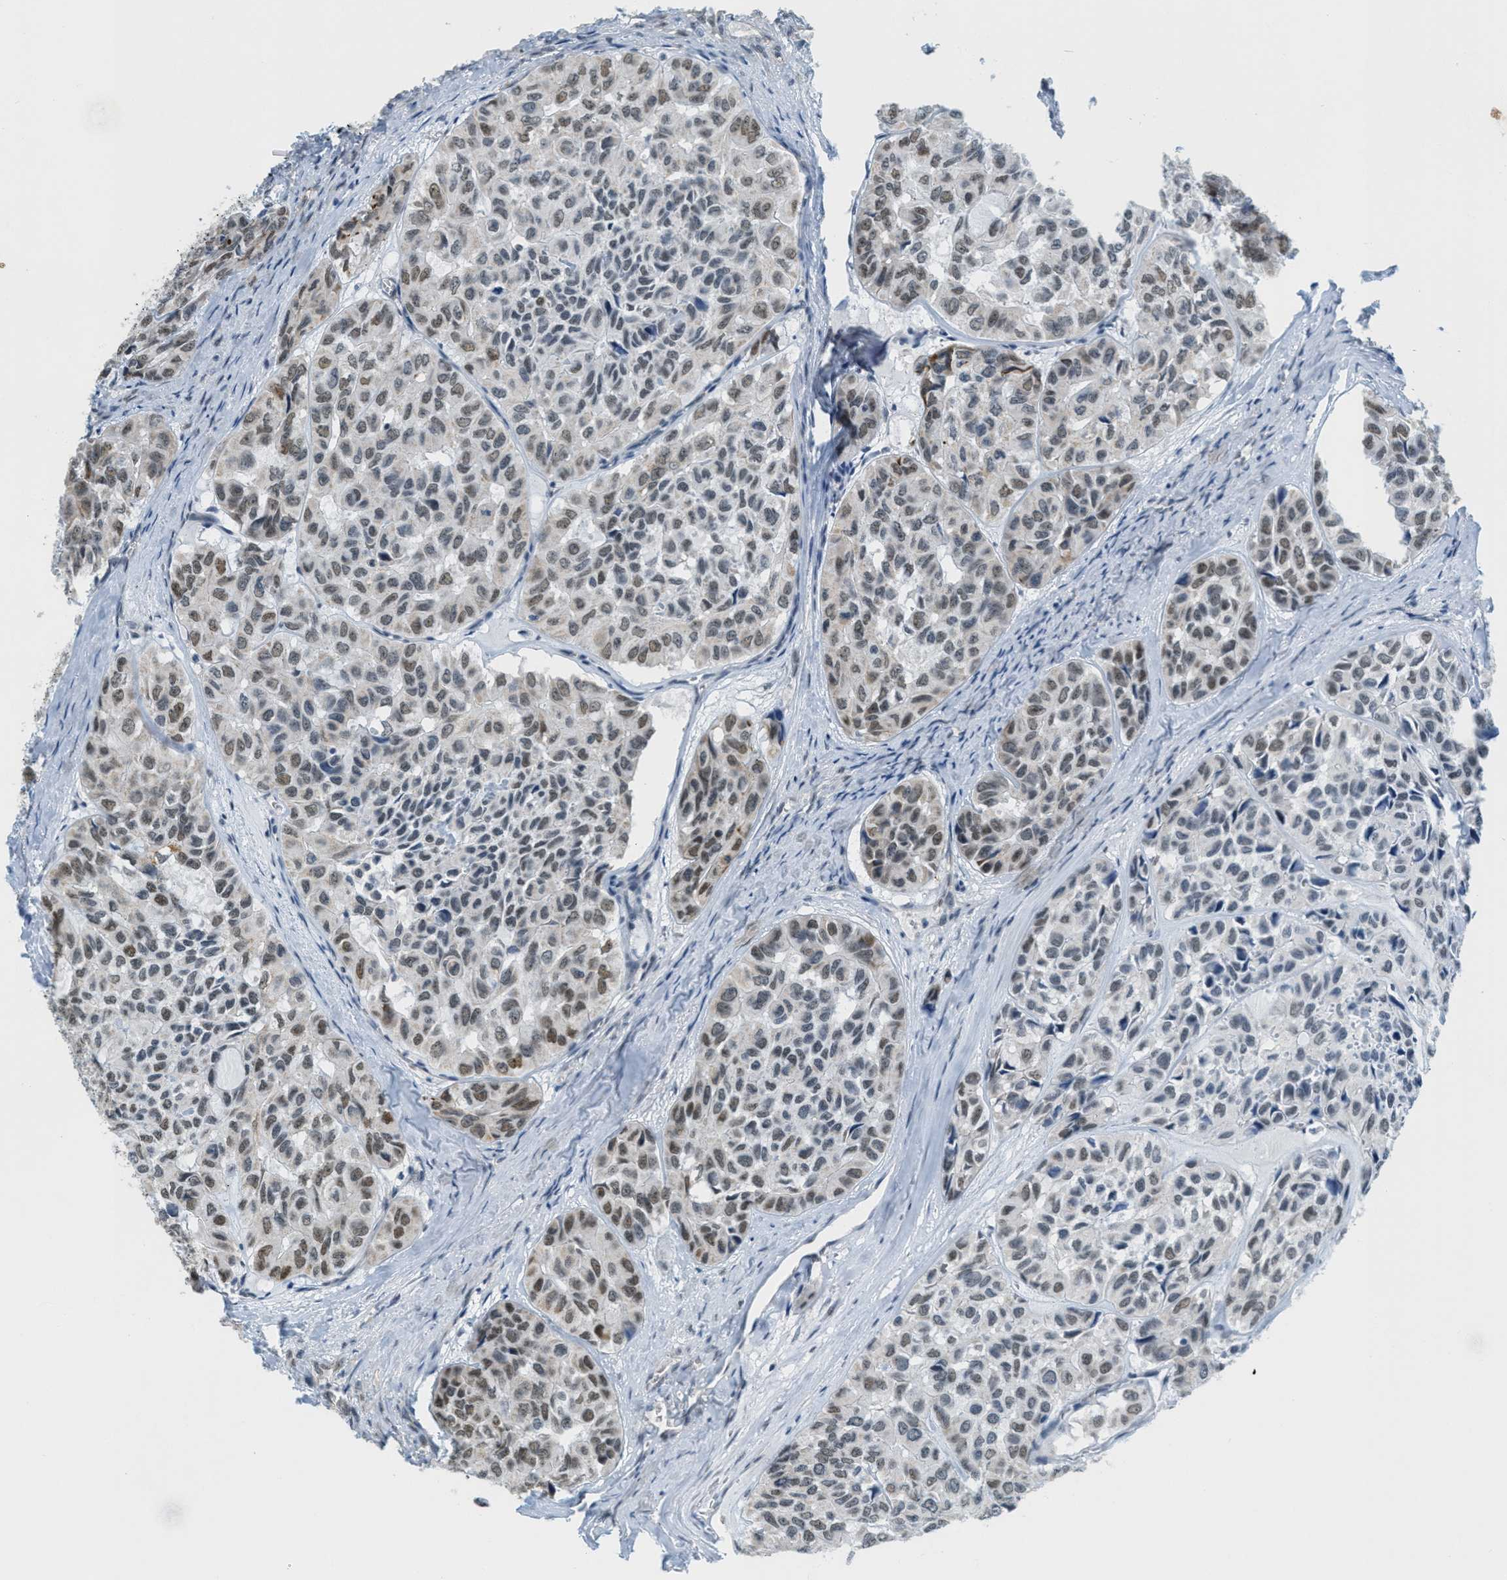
{"staining": {"intensity": "moderate", "quantity": ">75%", "location": "nuclear"}, "tissue": "head and neck cancer", "cell_type": "Tumor cells", "image_type": "cancer", "snomed": [{"axis": "morphology", "description": "Adenocarcinoma, NOS"}, {"axis": "topography", "description": "Salivary gland, NOS"}, {"axis": "topography", "description": "Head-Neck"}], "caption": "A brown stain labels moderate nuclear expression of a protein in adenocarcinoma (head and neck) tumor cells.", "gene": "HS3ST2", "patient": {"sex": "female", "age": 76}}